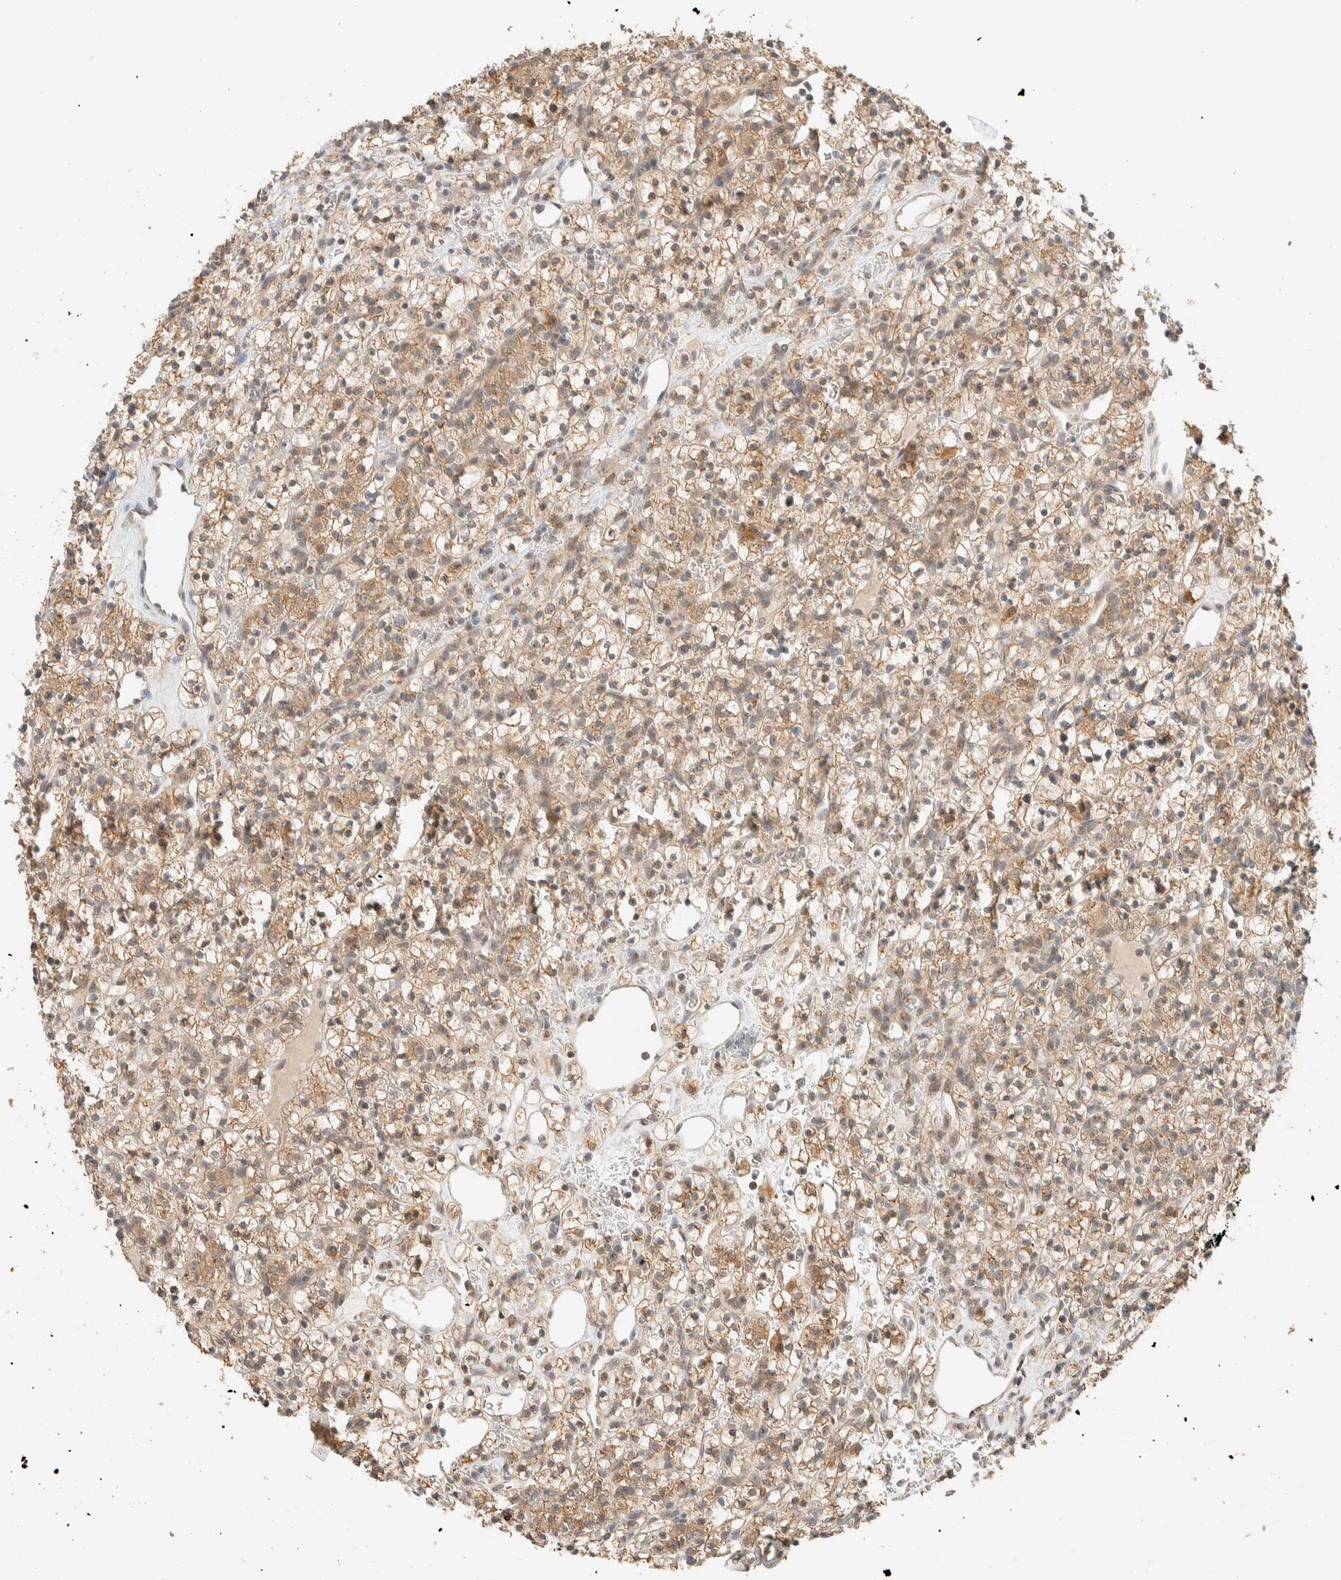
{"staining": {"intensity": "moderate", "quantity": ">75%", "location": "cytoplasmic/membranous"}, "tissue": "renal cancer", "cell_type": "Tumor cells", "image_type": "cancer", "snomed": [{"axis": "morphology", "description": "Adenocarcinoma, NOS"}, {"axis": "topography", "description": "Kidney"}], "caption": "Human adenocarcinoma (renal) stained with a brown dye demonstrates moderate cytoplasmic/membranous positive staining in approximately >75% of tumor cells.", "gene": "MRPL41", "patient": {"sex": "female", "age": 57}}